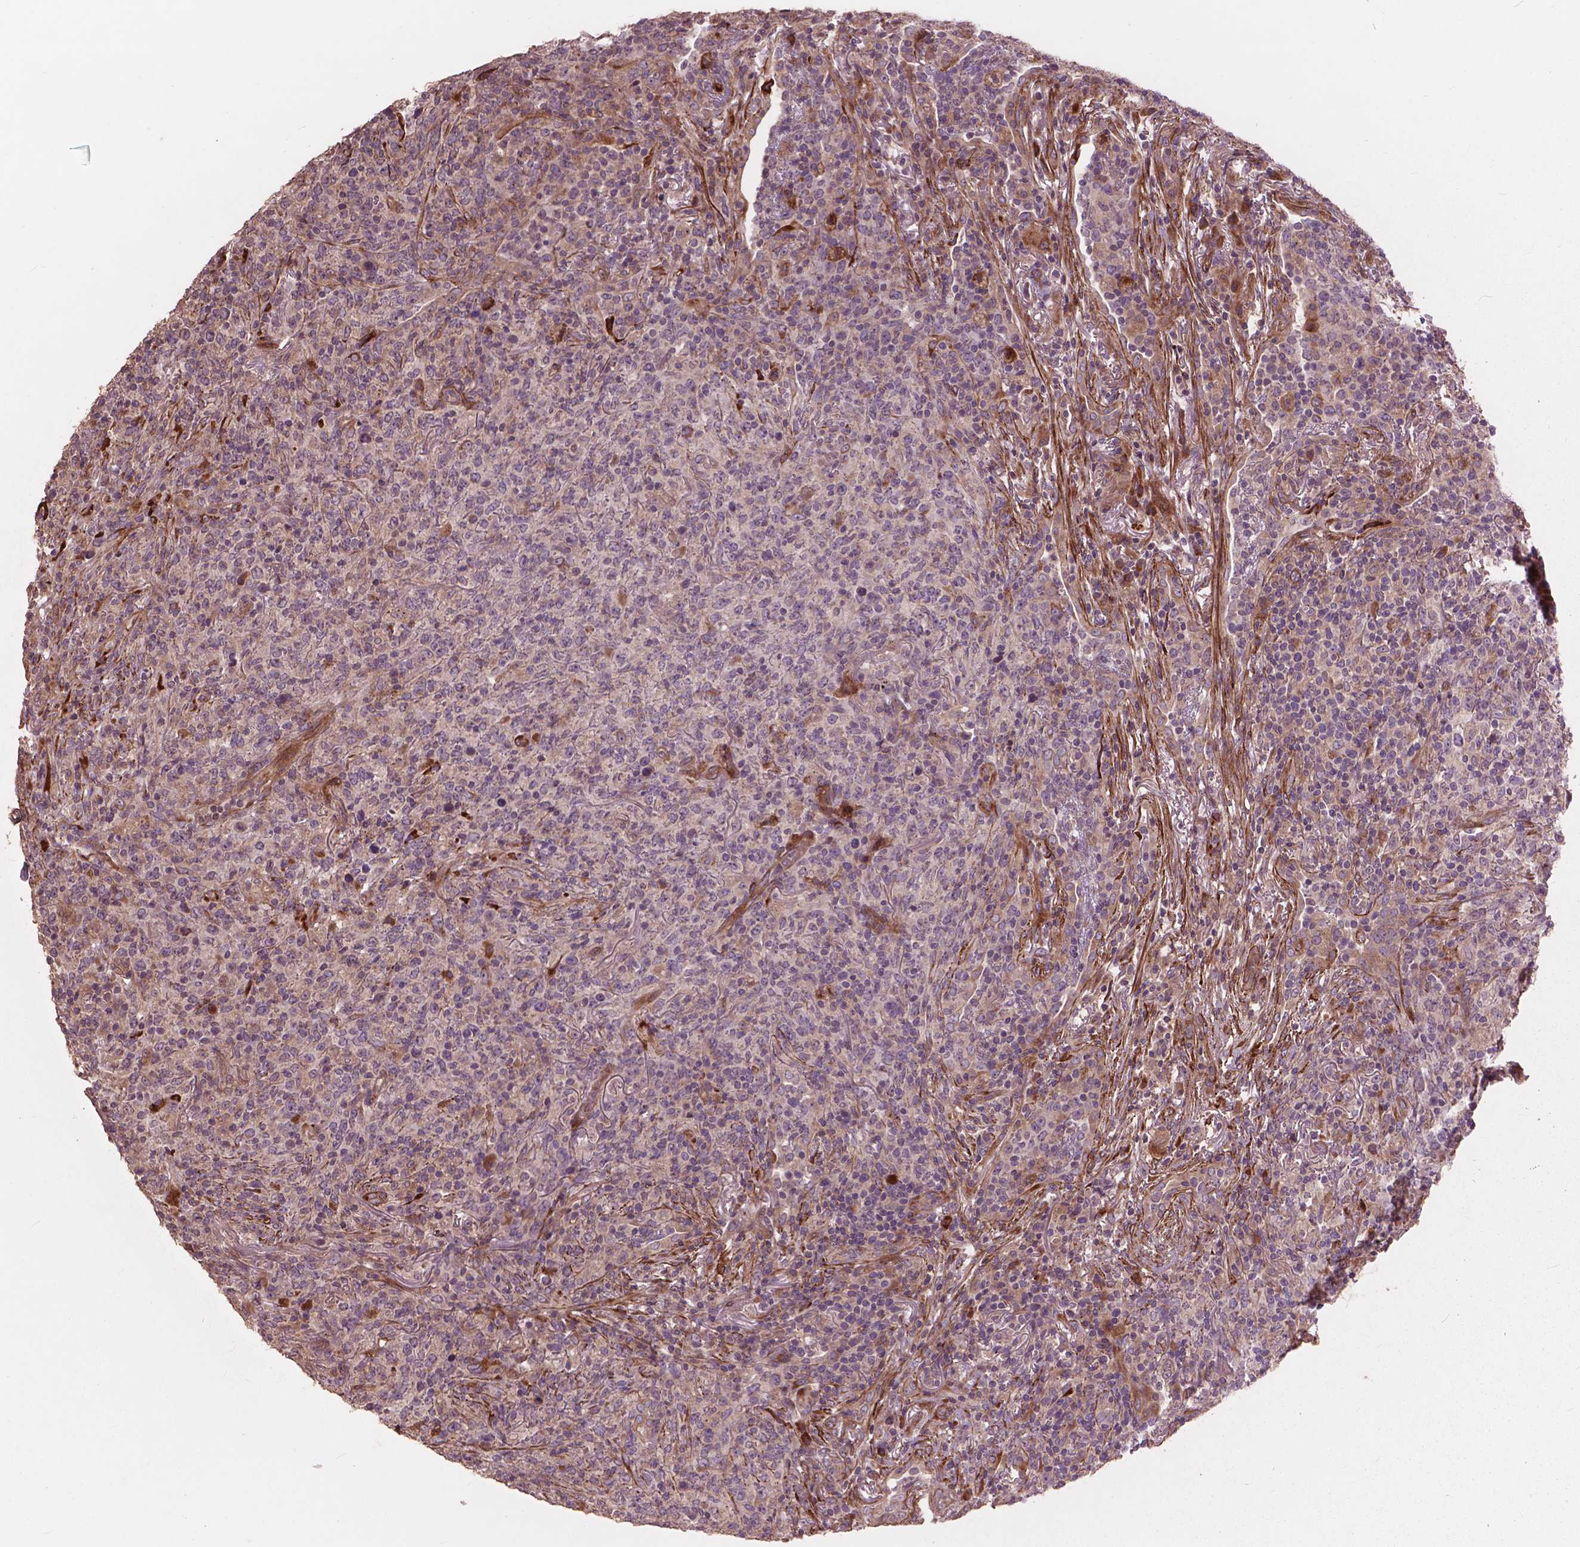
{"staining": {"intensity": "negative", "quantity": "none", "location": "none"}, "tissue": "lymphoma", "cell_type": "Tumor cells", "image_type": "cancer", "snomed": [{"axis": "morphology", "description": "Malignant lymphoma, non-Hodgkin's type, High grade"}, {"axis": "topography", "description": "Lung"}], "caption": "A micrograph of human lymphoma is negative for staining in tumor cells.", "gene": "FNIP1", "patient": {"sex": "male", "age": 79}}